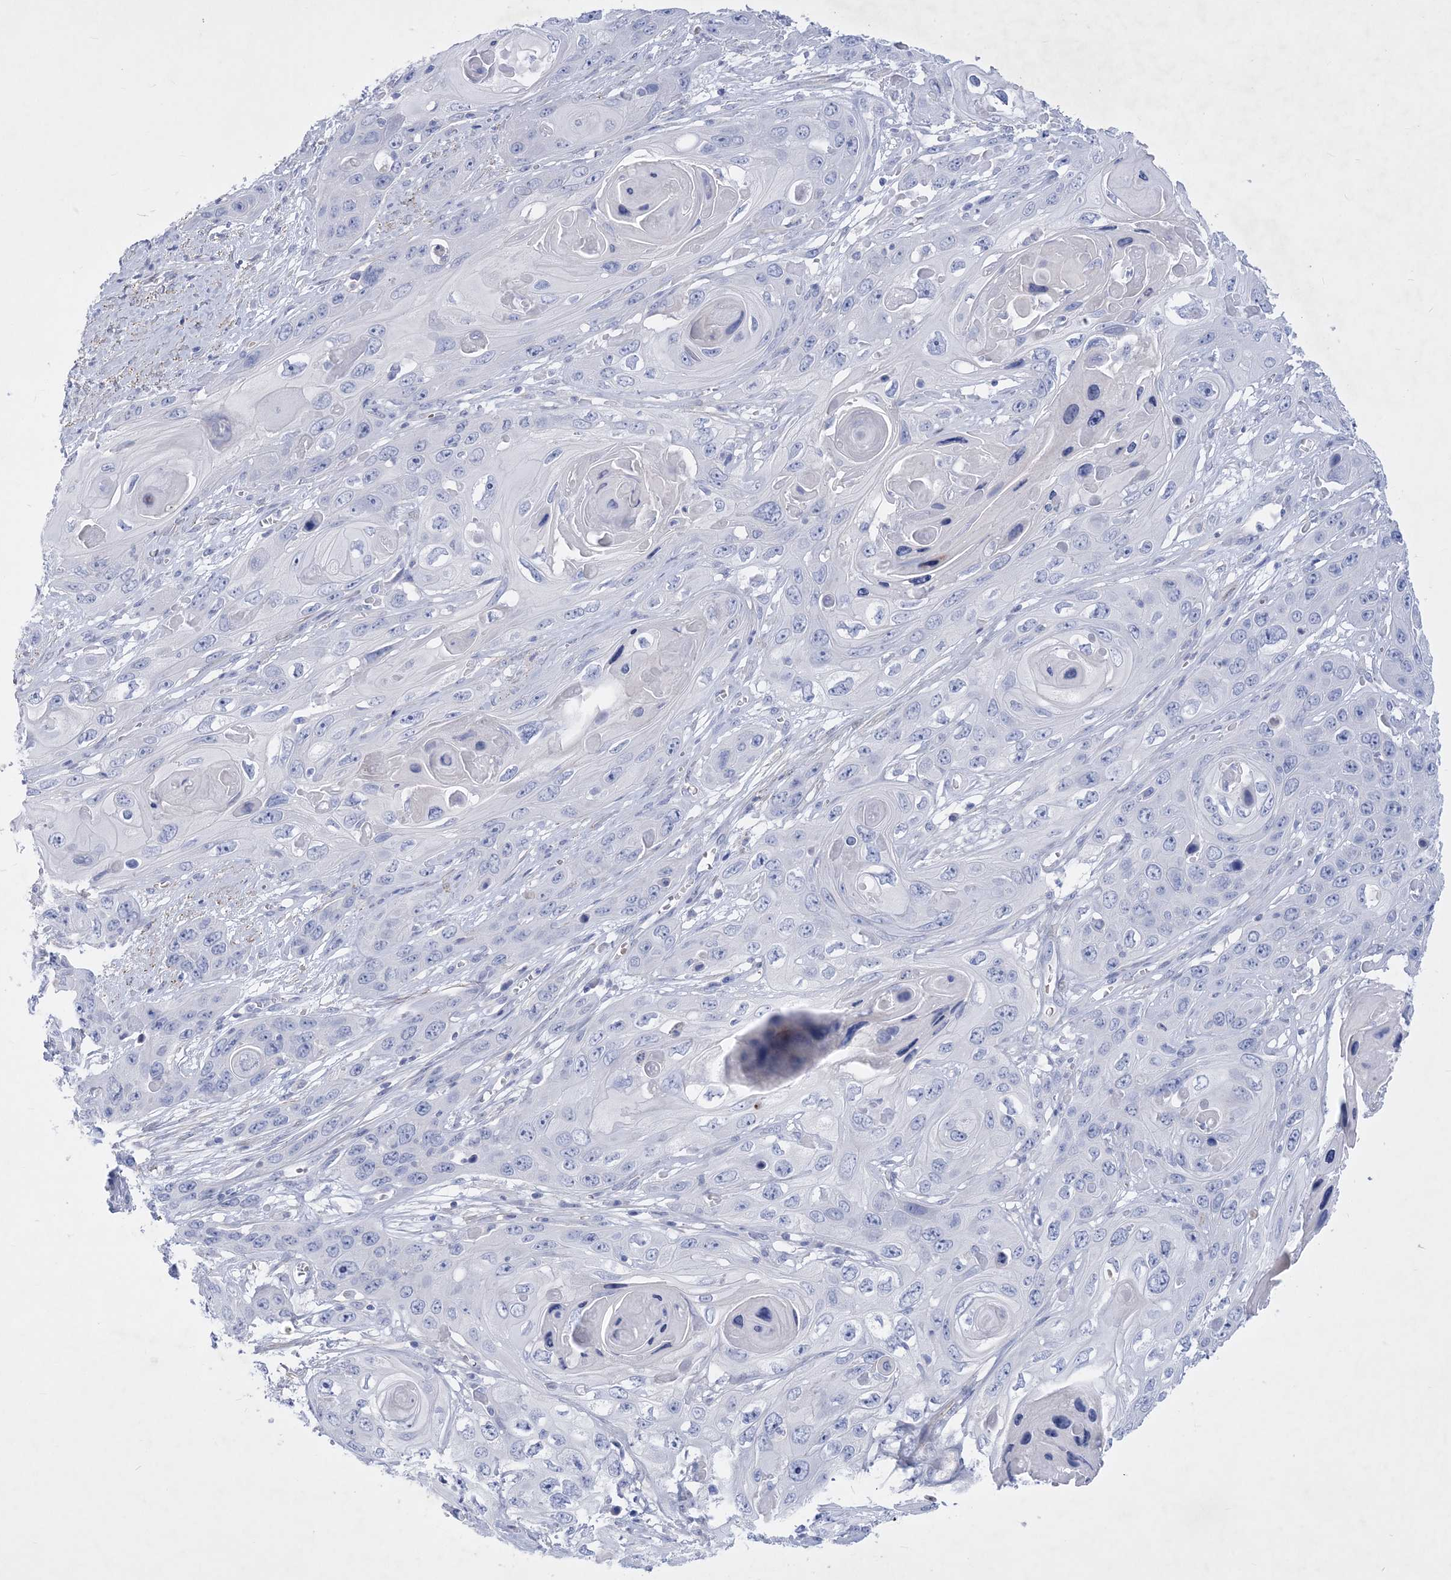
{"staining": {"intensity": "negative", "quantity": "none", "location": "none"}, "tissue": "skin cancer", "cell_type": "Tumor cells", "image_type": "cancer", "snomed": [{"axis": "morphology", "description": "Squamous cell carcinoma, NOS"}, {"axis": "topography", "description": "Skin"}], "caption": "A high-resolution histopathology image shows immunohistochemistry (IHC) staining of skin cancer (squamous cell carcinoma), which reveals no significant staining in tumor cells.", "gene": "WDR74", "patient": {"sex": "male", "age": 55}}